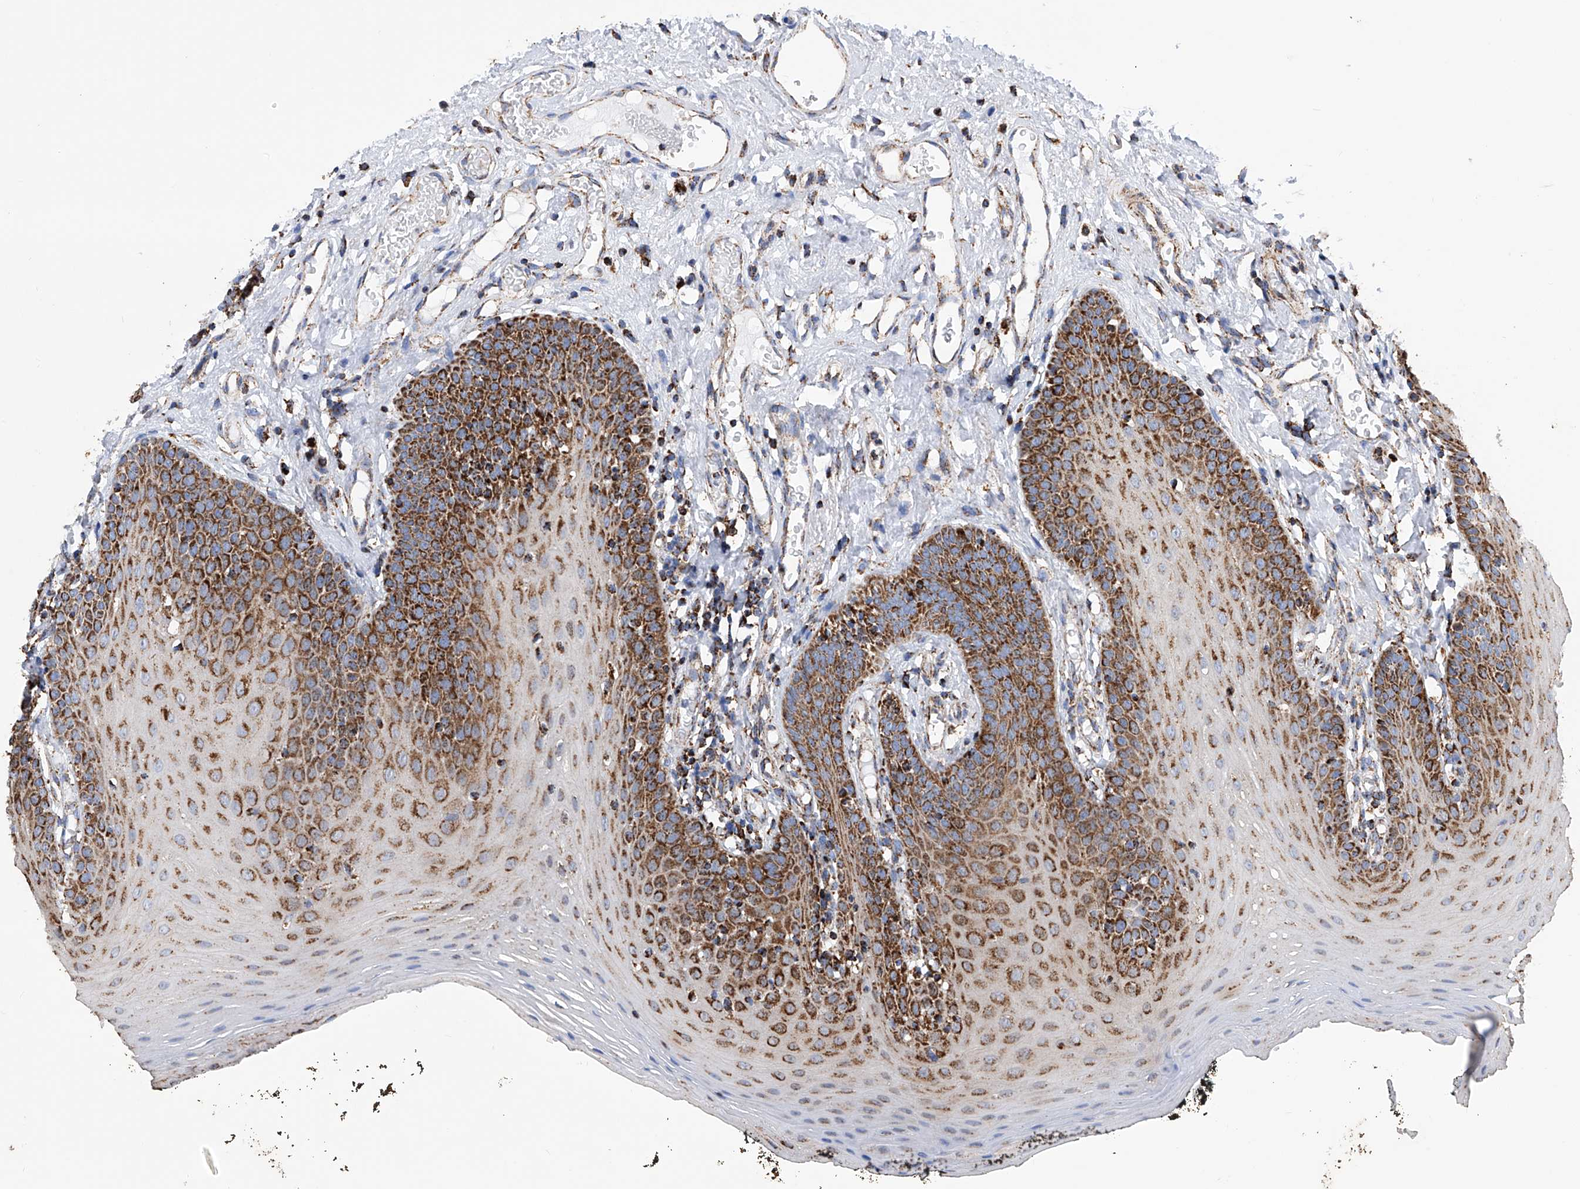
{"staining": {"intensity": "moderate", "quantity": ">75%", "location": "cytoplasmic/membranous"}, "tissue": "oral mucosa", "cell_type": "Squamous epithelial cells", "image_type": "normal", "snomed": [{"axis": "morphology", "description": "Normal tissue, NOS"}, {"axis": "topography", "description": "Oral tissue"}], "caption": "Immunohistochemistry (IHC) staining of normal oral mucosa, which exhibits medium levels of moderate cytoplasmic/membranous staining in about >75% of squamous epithelial cells indicating moderate cytoplasmic/membranous protein expression. The staining was performed using DAB (brown) for protein detection and nuclei were counterstained in hematoxylin (blue).", "gene": "ATP5PF", "patient": {"sex": "male", "age": 74}}